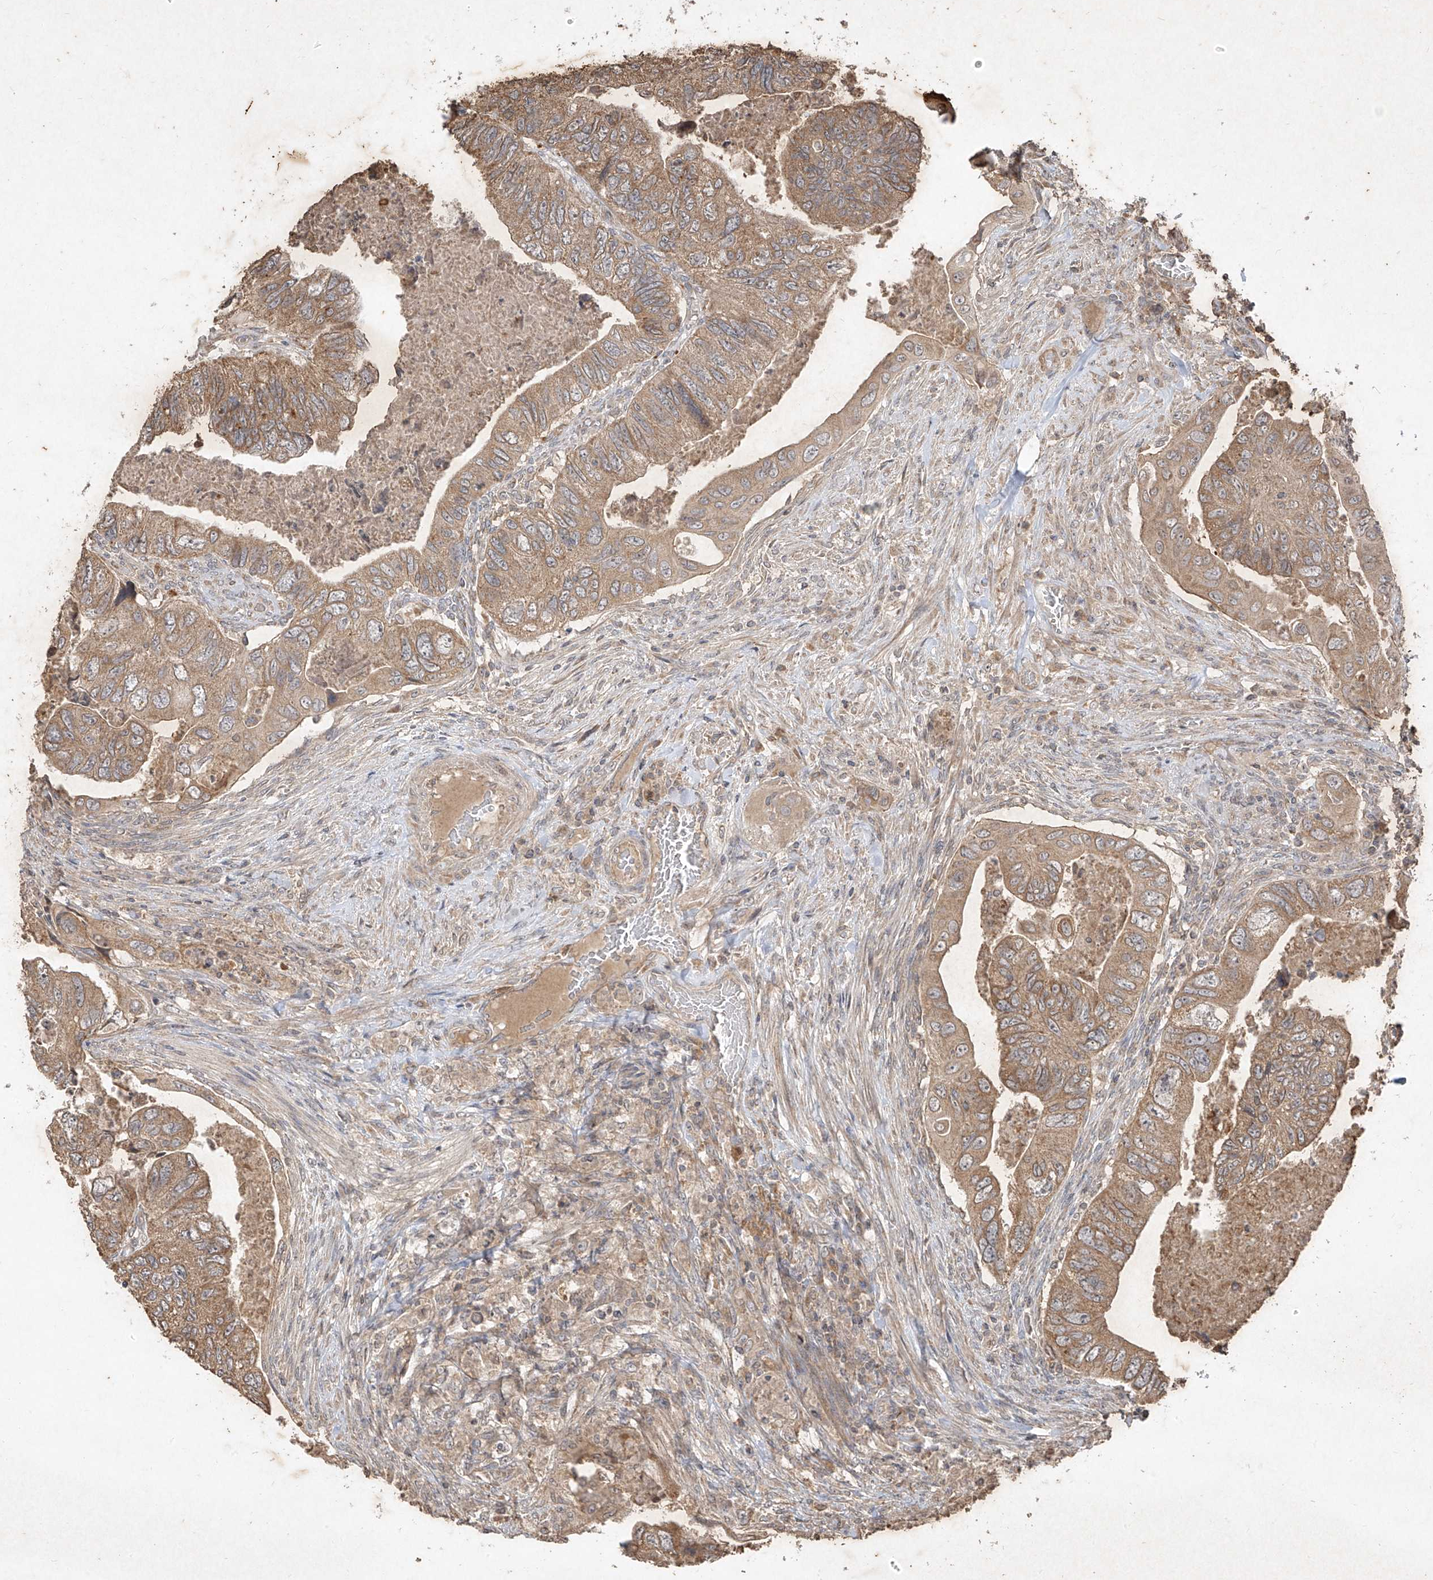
{"staining": {"intensity": "moderate", "quantity": ">75%", "location": "cytoplasmic/membranous"}, "tissue": "colorectal cancer", "cell_type": "Tumor cells", "image_type": "cancer", "snomed": [{"axis": "morphology", "description": "Adenocarcinoma, NOS"}, {"axis": "topography", "description": "Rectum"}], "caption": "Immunohistochemistry of colorectal adenocarcinoma reveals medium levels of moderate cytoplasmic/membranous staining in approximately >75% of tumor cells.", "gene": "ABCD3", "patient": {"sex": "male", "age": 63}}